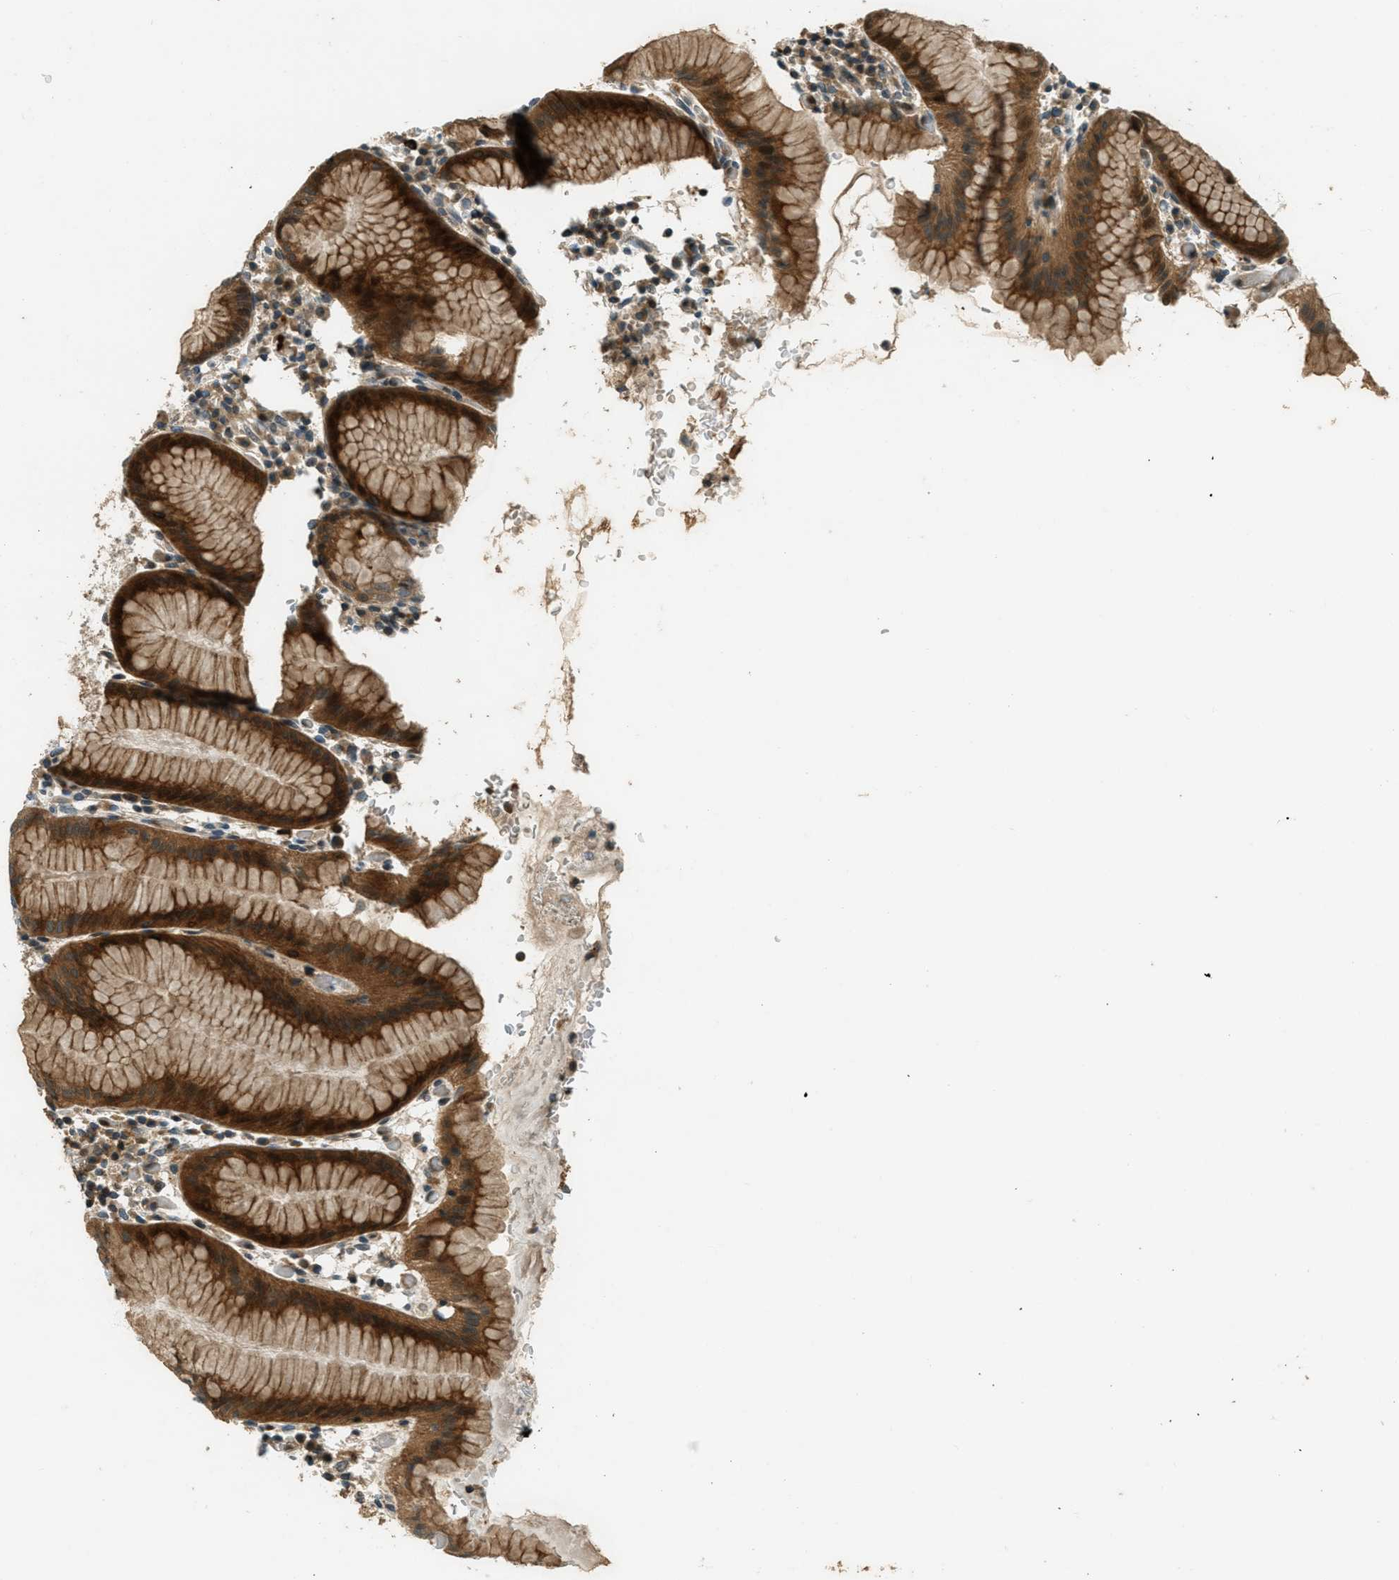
{"staining": {"intensity": "strong", "quantity": ">75%", "location": "cytoplasmic/membranous"}, "tissue": "stomach", "cell_type": "Glandular cells", "image_type": "normal", "snomed": [{"axis": "morphology", "description": "Normal tissue, NOS"}, {"axis": "topography", "description": "Stomach"}, {"axis": "topography", "description": "Stomach, lower"}], "caption": "Stomach was stained to show a protein in brown. There is high levels of strong cytoplasmic/membranous positivity in approximately >75% of glandular cells. The protein of interest is shown in brown color, while the nuclei are stained blue.", "gene": "PTPN23", "patient": {"sex": "female", "age": 75}}